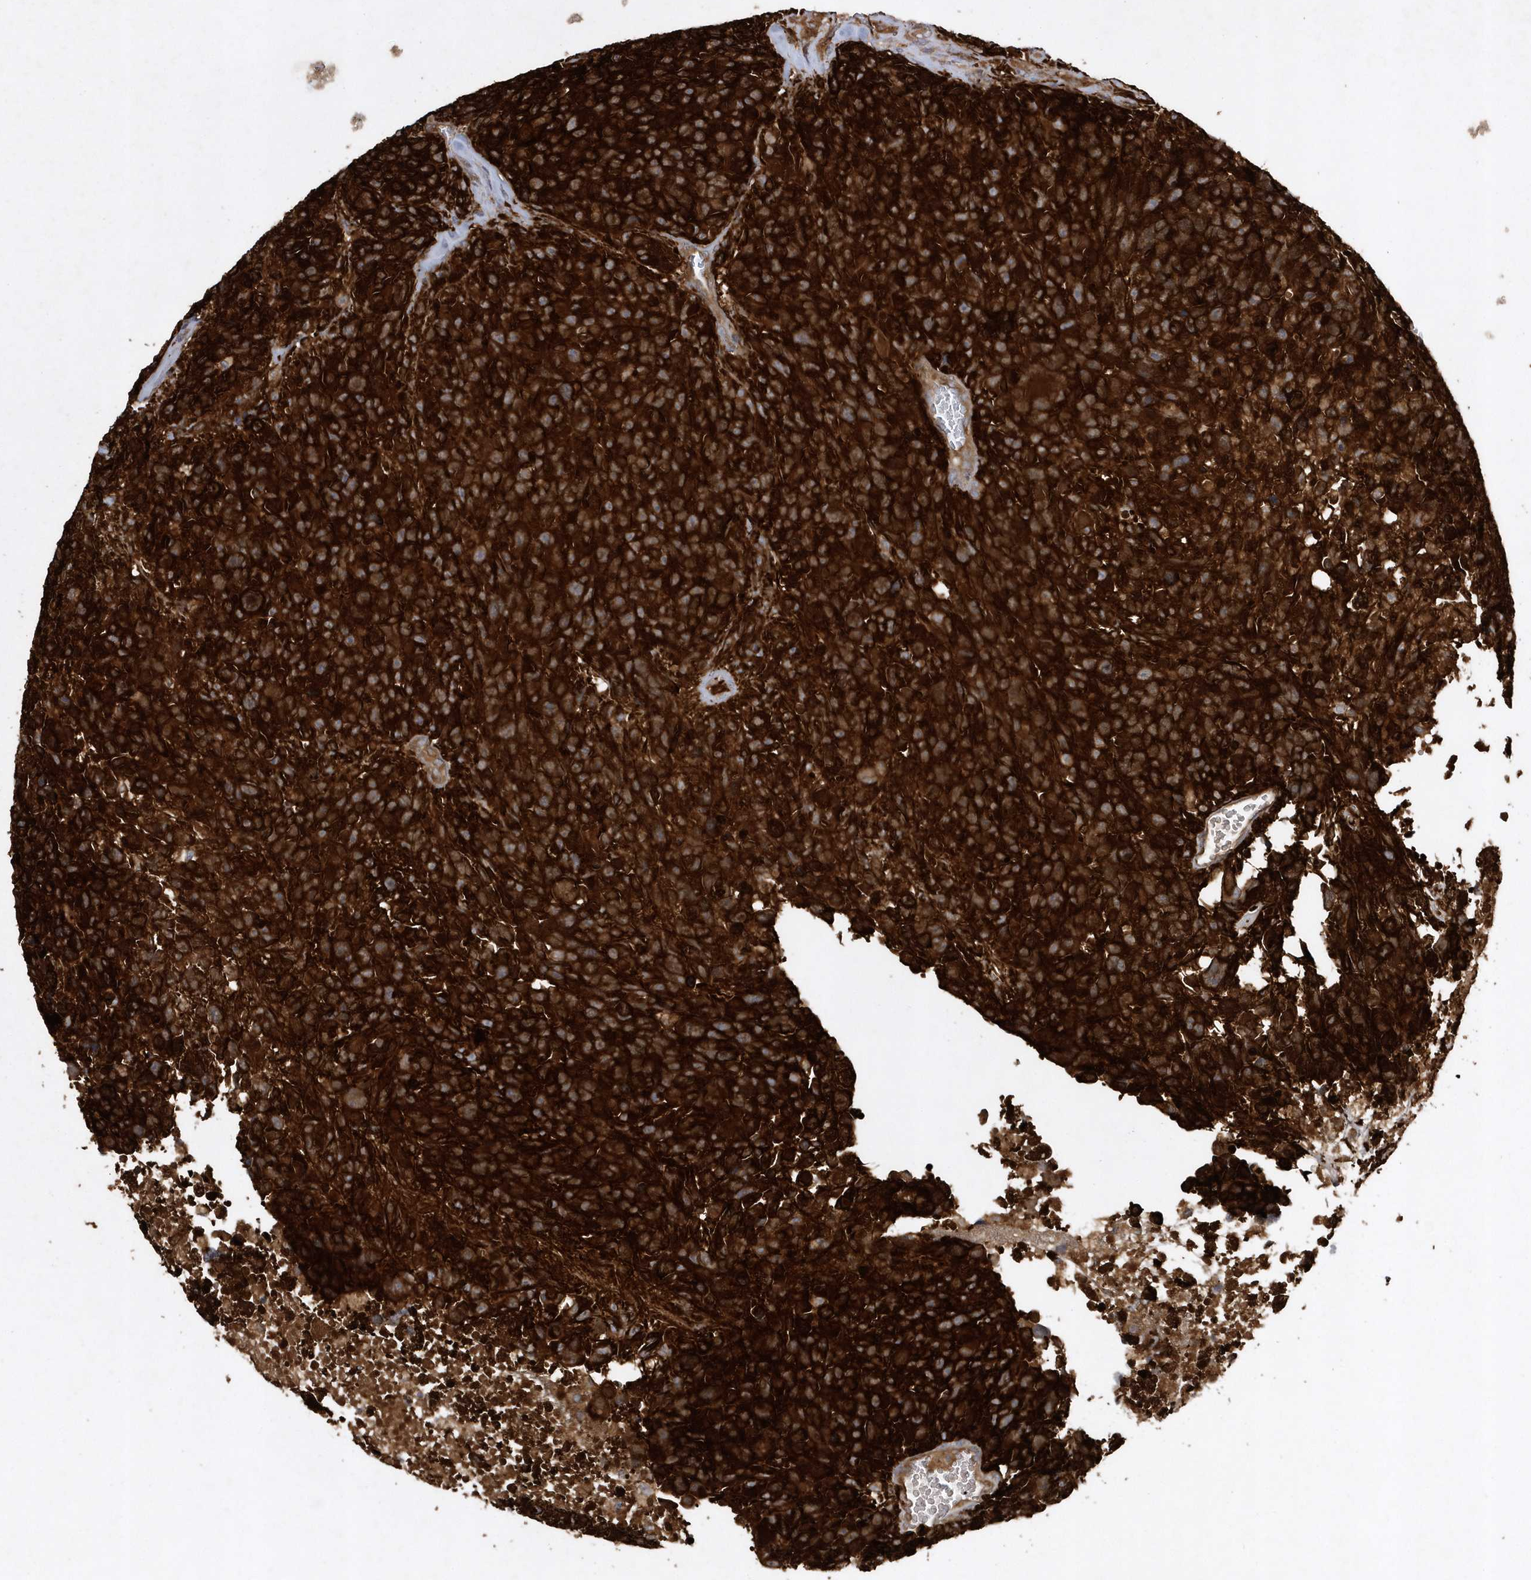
{"staining": {"intensity": "strong", "quantity": ">75%", "location": "cytoplasmic/membranous"}, "tissue": "glioma", "cell_type": "Tumor cells", "image_type": "cancer", "snomed": [{"axis": "morphology", "description": "Glioma, malignant, High grade"}, {"axis": "topography", "description": "Brain"}], "caption": "Glioma stained with a brown dye reveals strong cytoplasmic/membranous positive staining in about >75% of tumor cells.", "gene": "PAICS", "patient": {"sex": "male", "age": 69}}